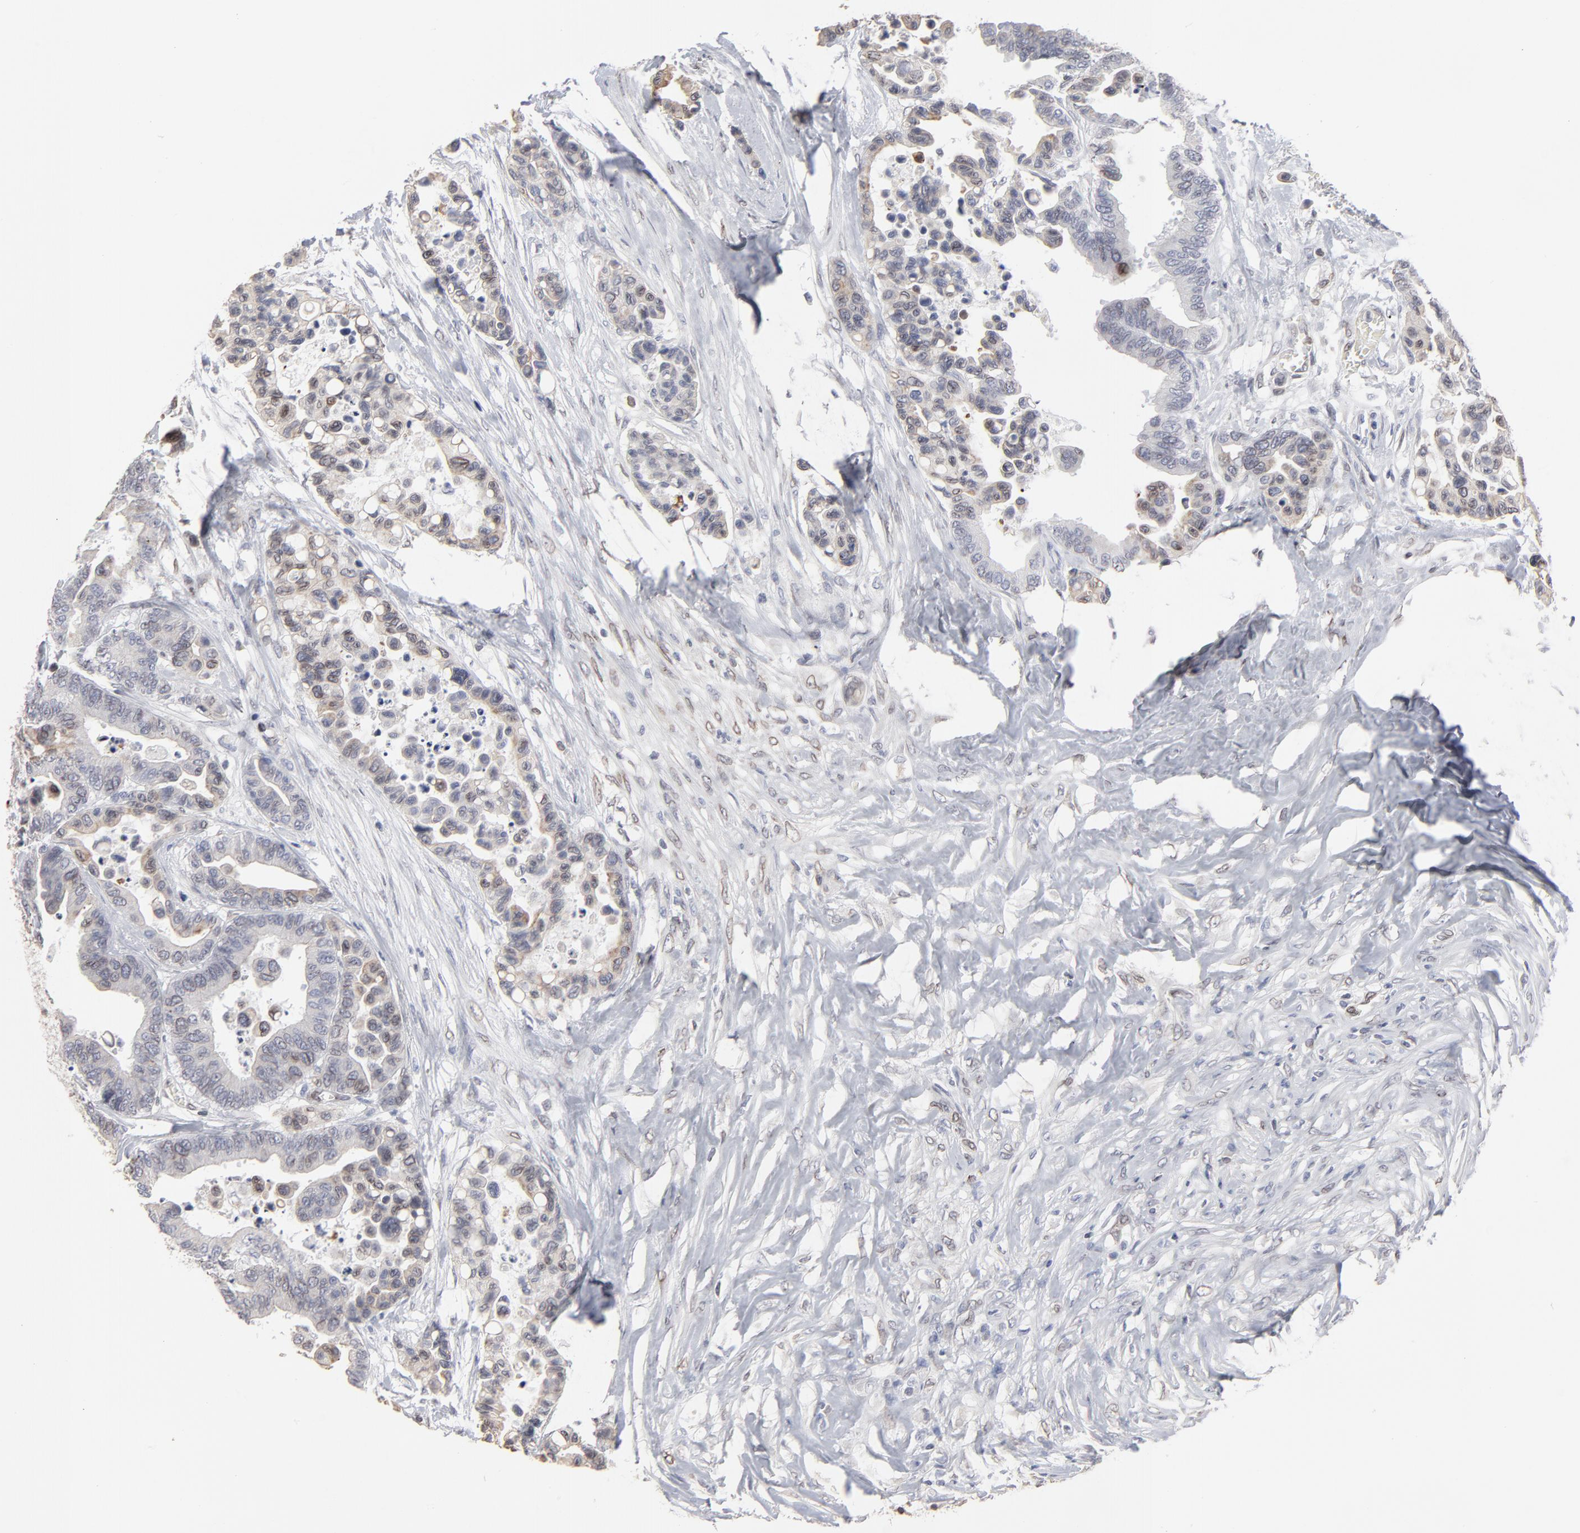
{"staining": {"intensity": "moderate", "quantity": "<25%", "location": "cytoplasmic/membranous,nuclear"}, "tissue": "colorectal cancer", "cell_type": "Tumor cells", "image_type": "cancer", "snomed": [{"axis": "morphology", "description": "Adenocarcinoma, NOS"}, {"axis": "topography", "description": "Colon"}], "caption": "Colorectal cancer (adenocarcinoma) stained for a protein (brown) shows moderate cytoplasmic/membranous and nuclear positive staining in approximately <25% of tumor cells.", "gene": "SYNE2", "patient": {"sex": "male", "age": 82}}